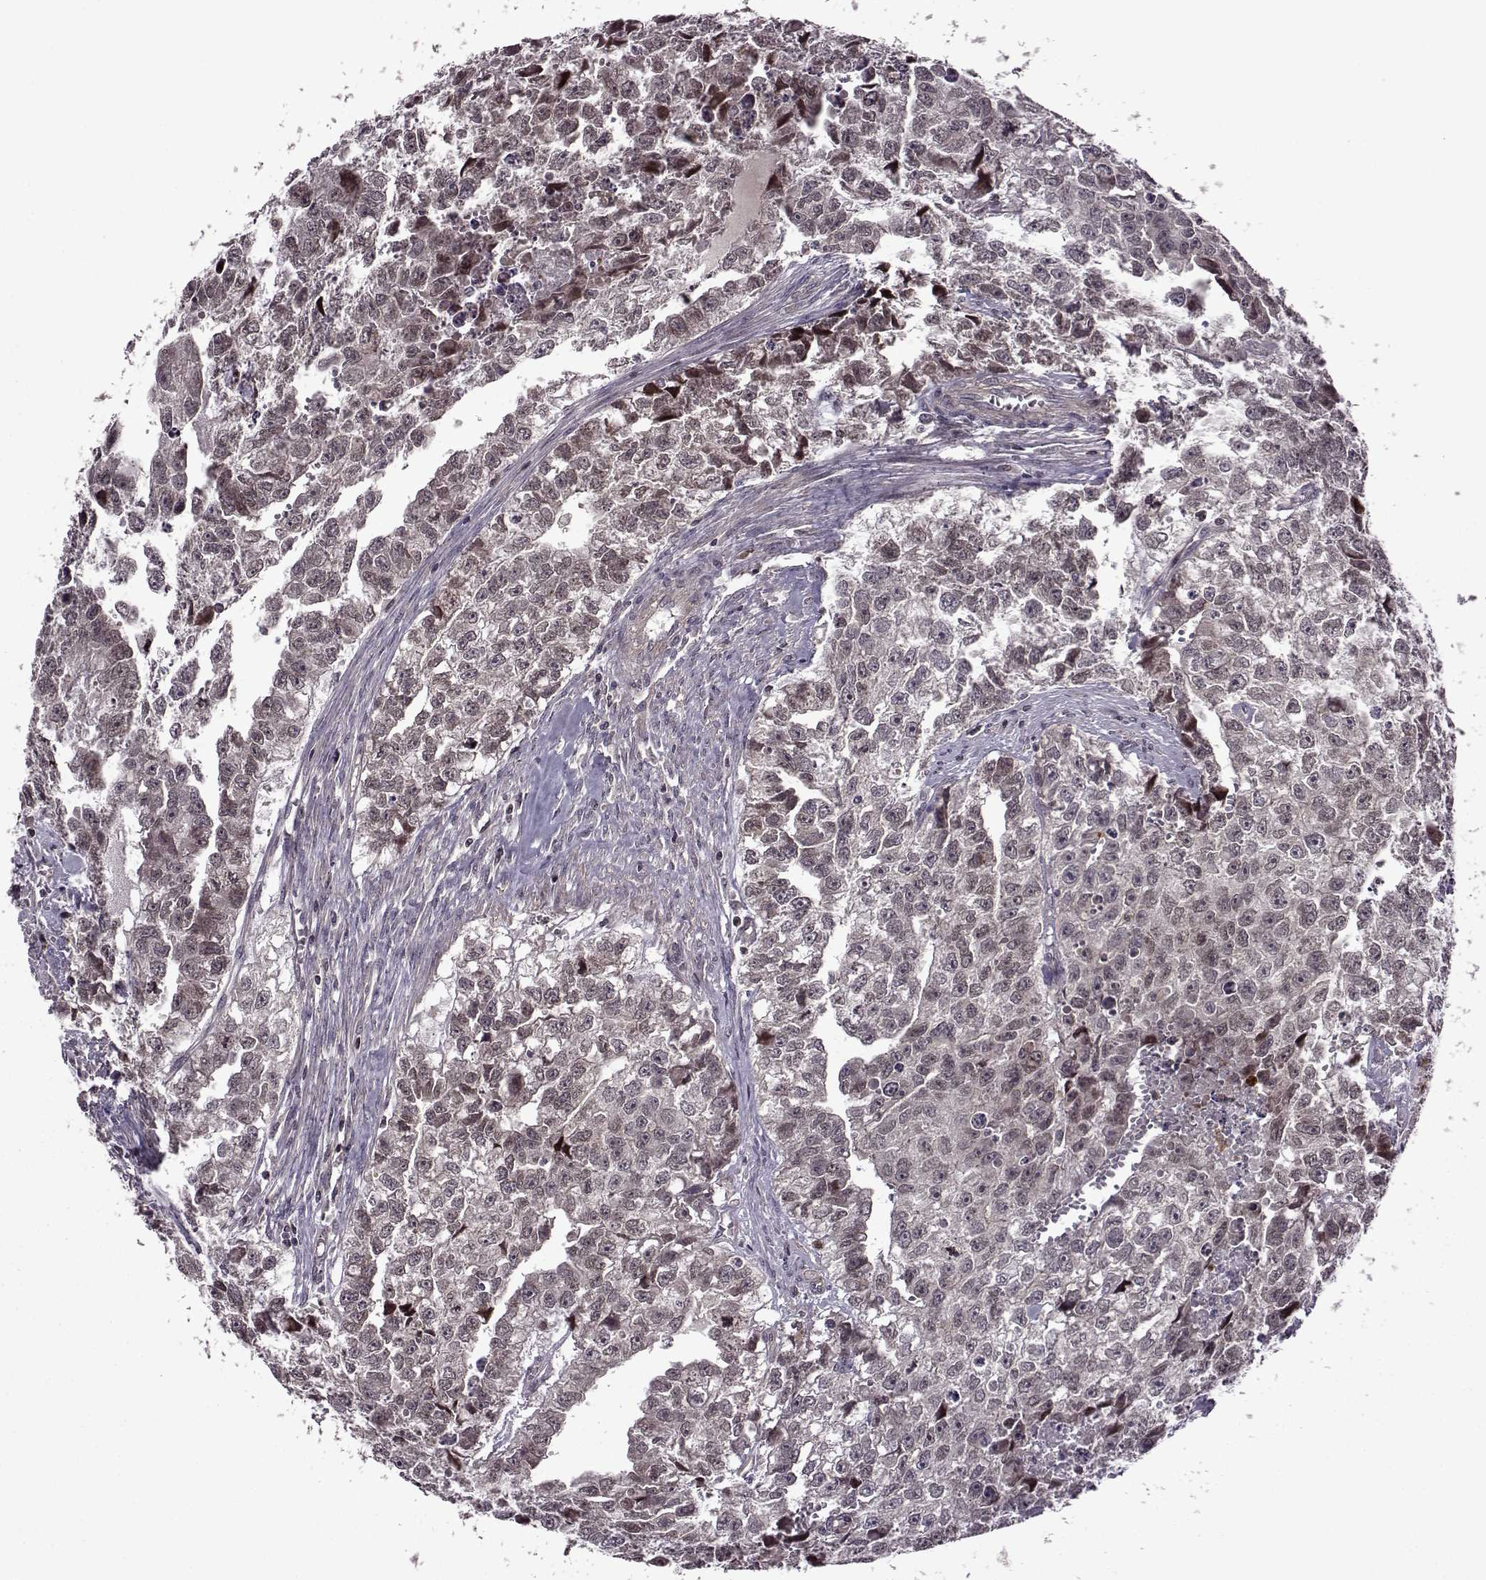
{"staining": {"intensity": "negative", "quantity": "none", "location": "none"}, "tissue": "testis cancer", "cell_type": "Tumor cells", "image_type": "cancer", "snomed": [{"axis": "morphology", "description": "Carcinoma, Embryonal, NOS"}, {"axis": "morphology", "description": "Teratoma, malignant, NOS"}, {"axis": "topography", "description": "Testis"}], "caption": "Immunohistochemistry of human testis embryonal carcinoma reveals no expression in tumor cells.", "gene": "TRMU", "patient": {"sex": "male", "age": 44}}